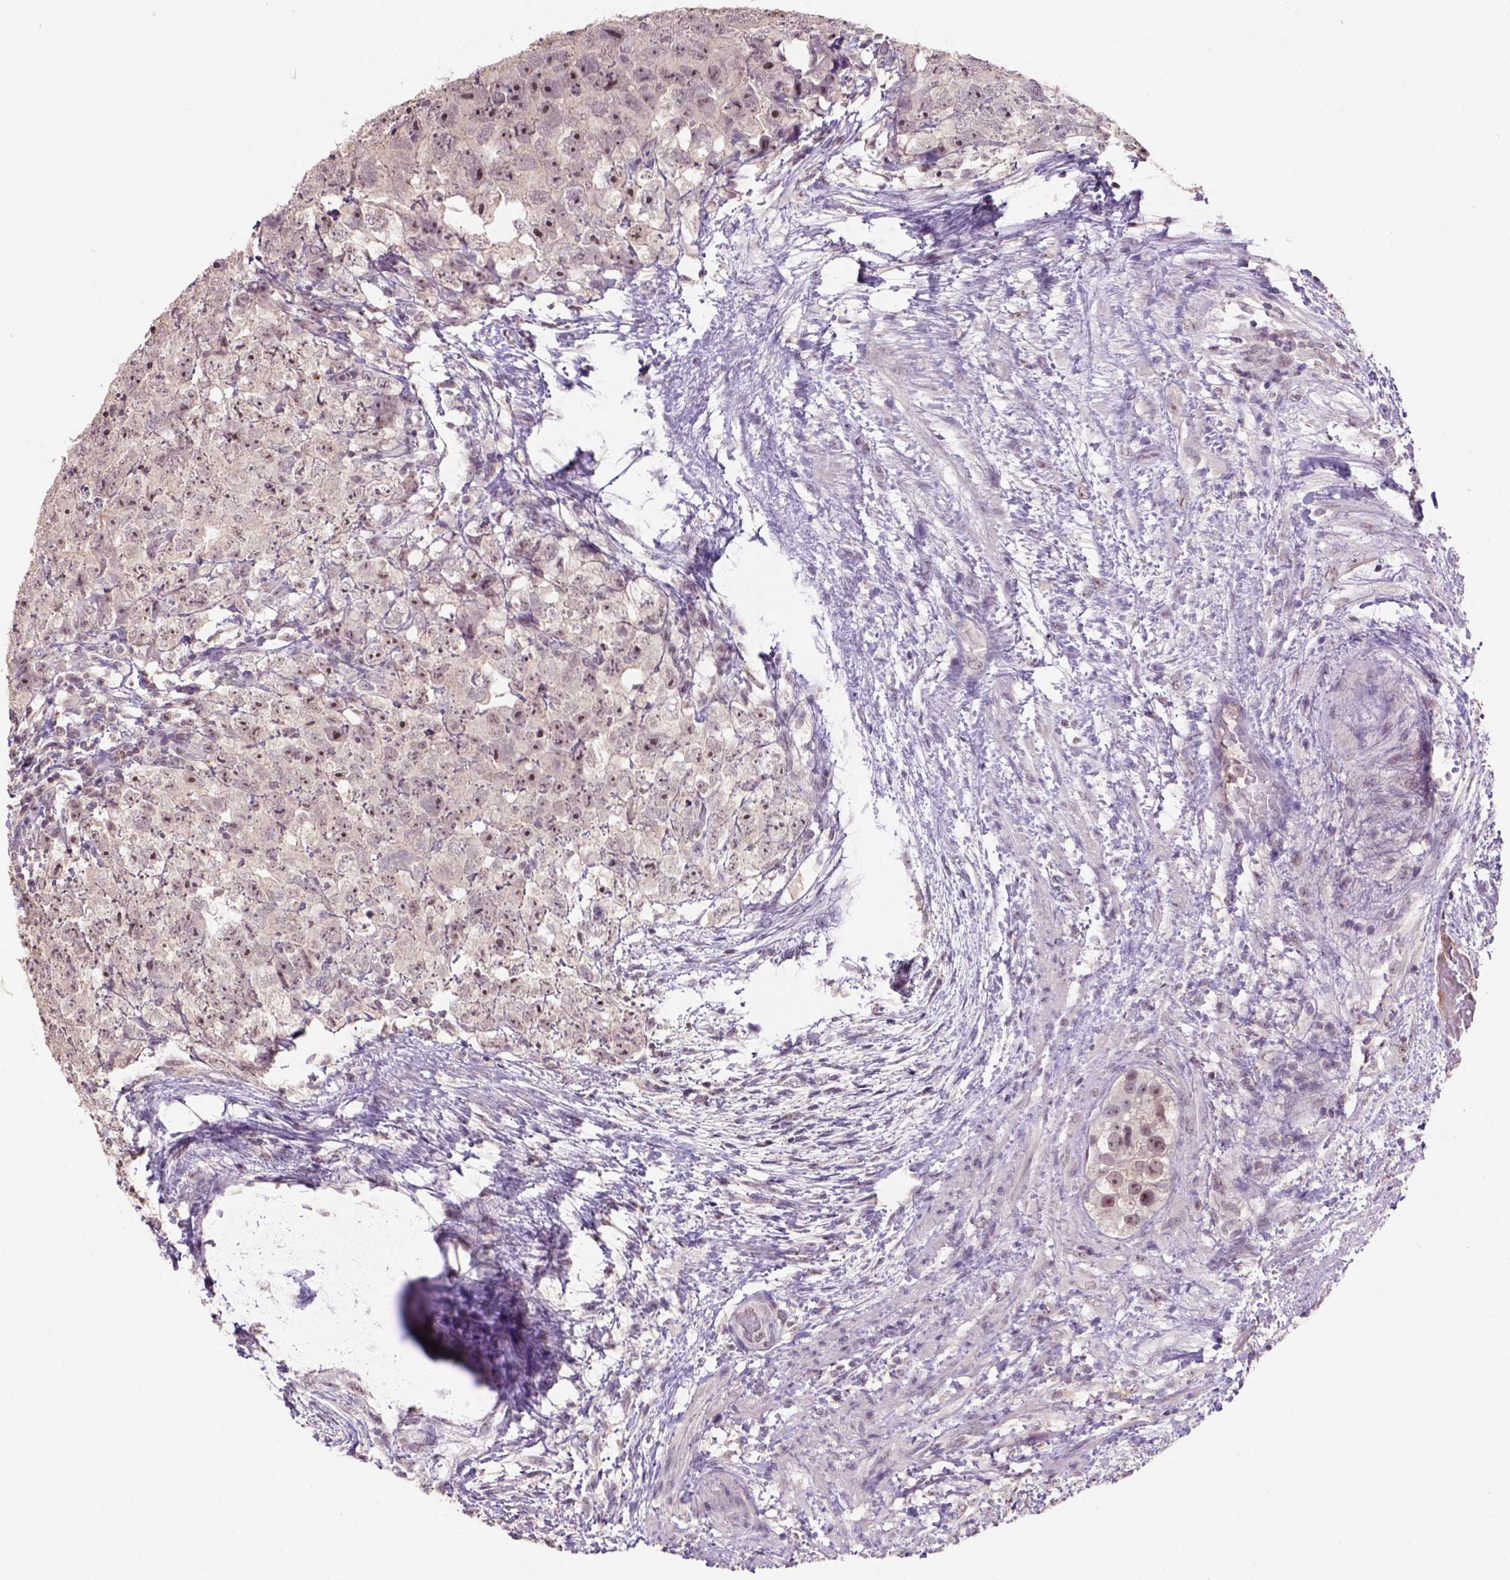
{"staining": {"intensity": "weak", "quantity": ">75%", "location": "cytoplasmic/membranous,nuclear"}, "tissue": "testis cancer", "cell_type": "Tumor cells", "image_type": "cancer", "snomed": [{"axis": "morphology", "description": "Carcinoma, Embryonal, NOS"}, {"axis": "topography", "description": "Testis"}], "caption": "High-magnification brightfield microscopy of testis cancer (embryonal carcinoma) stained with DAB (brown) and counterstained with hematoxylin (blue). tumor cells exhibit weak cytoplasmic/membranous and nuclear expression is appreciated in approximately>75% of cells. Nuclei are stained in blue.", "gene": "SCML4", "patient": {"sex": "male", "age": 24}}